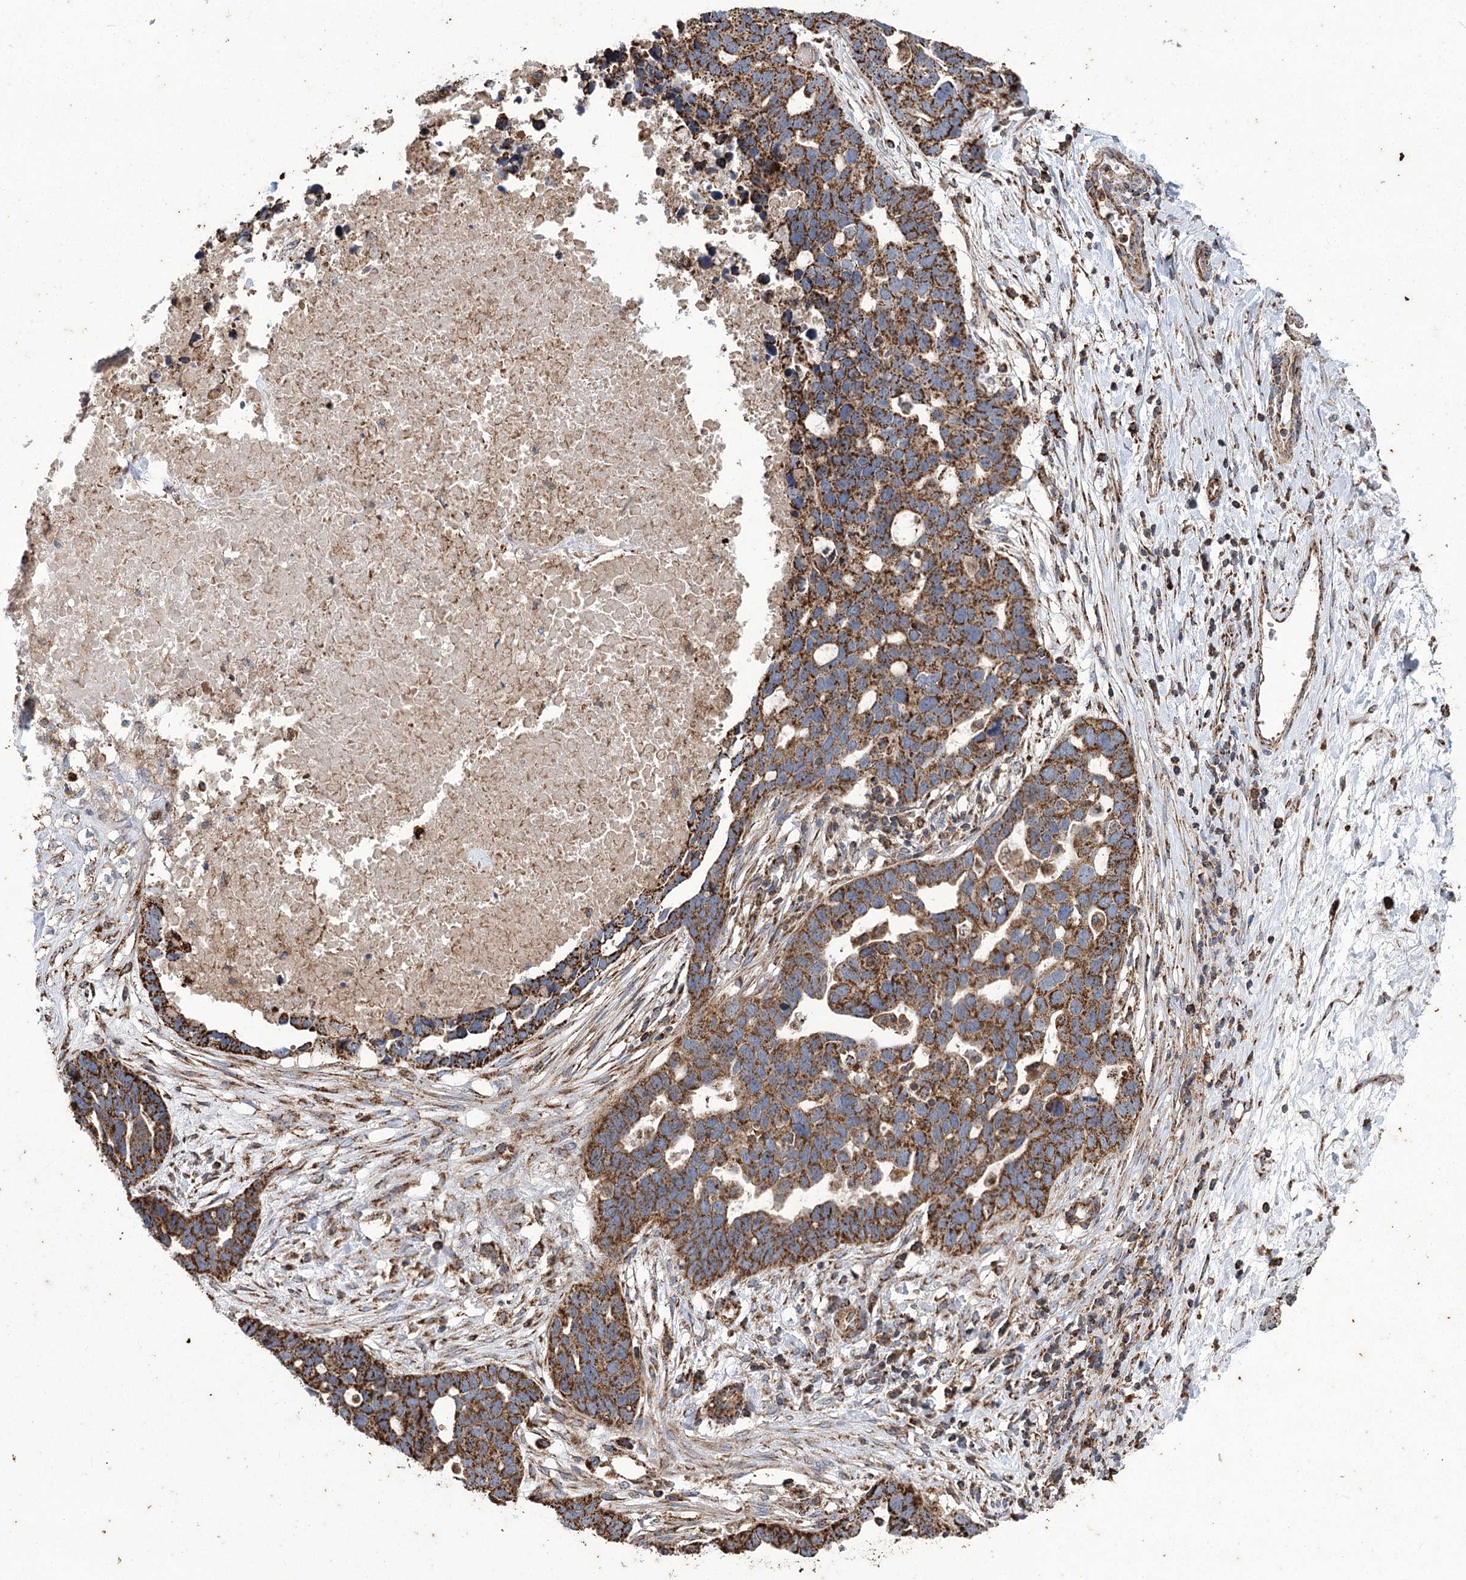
{"staining": {"intensity": "strong", "quantity": ">75%", "location": "cytoplasmic/membranous"}, "tissue": "ovarian cancer", "cell_type": "Tumor cells", "image_type": "cancer", "snomed": [{"axis": "morphology", "description": "Cystadenocarcinoma, serous, NOS"}, {"axis": "topography", "description": "Ovary"}], "caption": "Immunohistochemistry (IHC) photomicrograph of serous cystadenocarcinoma (ovarian) stained for a protein (brown), which exhibits high levels of strong cytoplasmic/membranous positivity in approximately >75% of tumor cells.", "gene": "CARD19", "patient": {"sex": "female", "age": 54}}